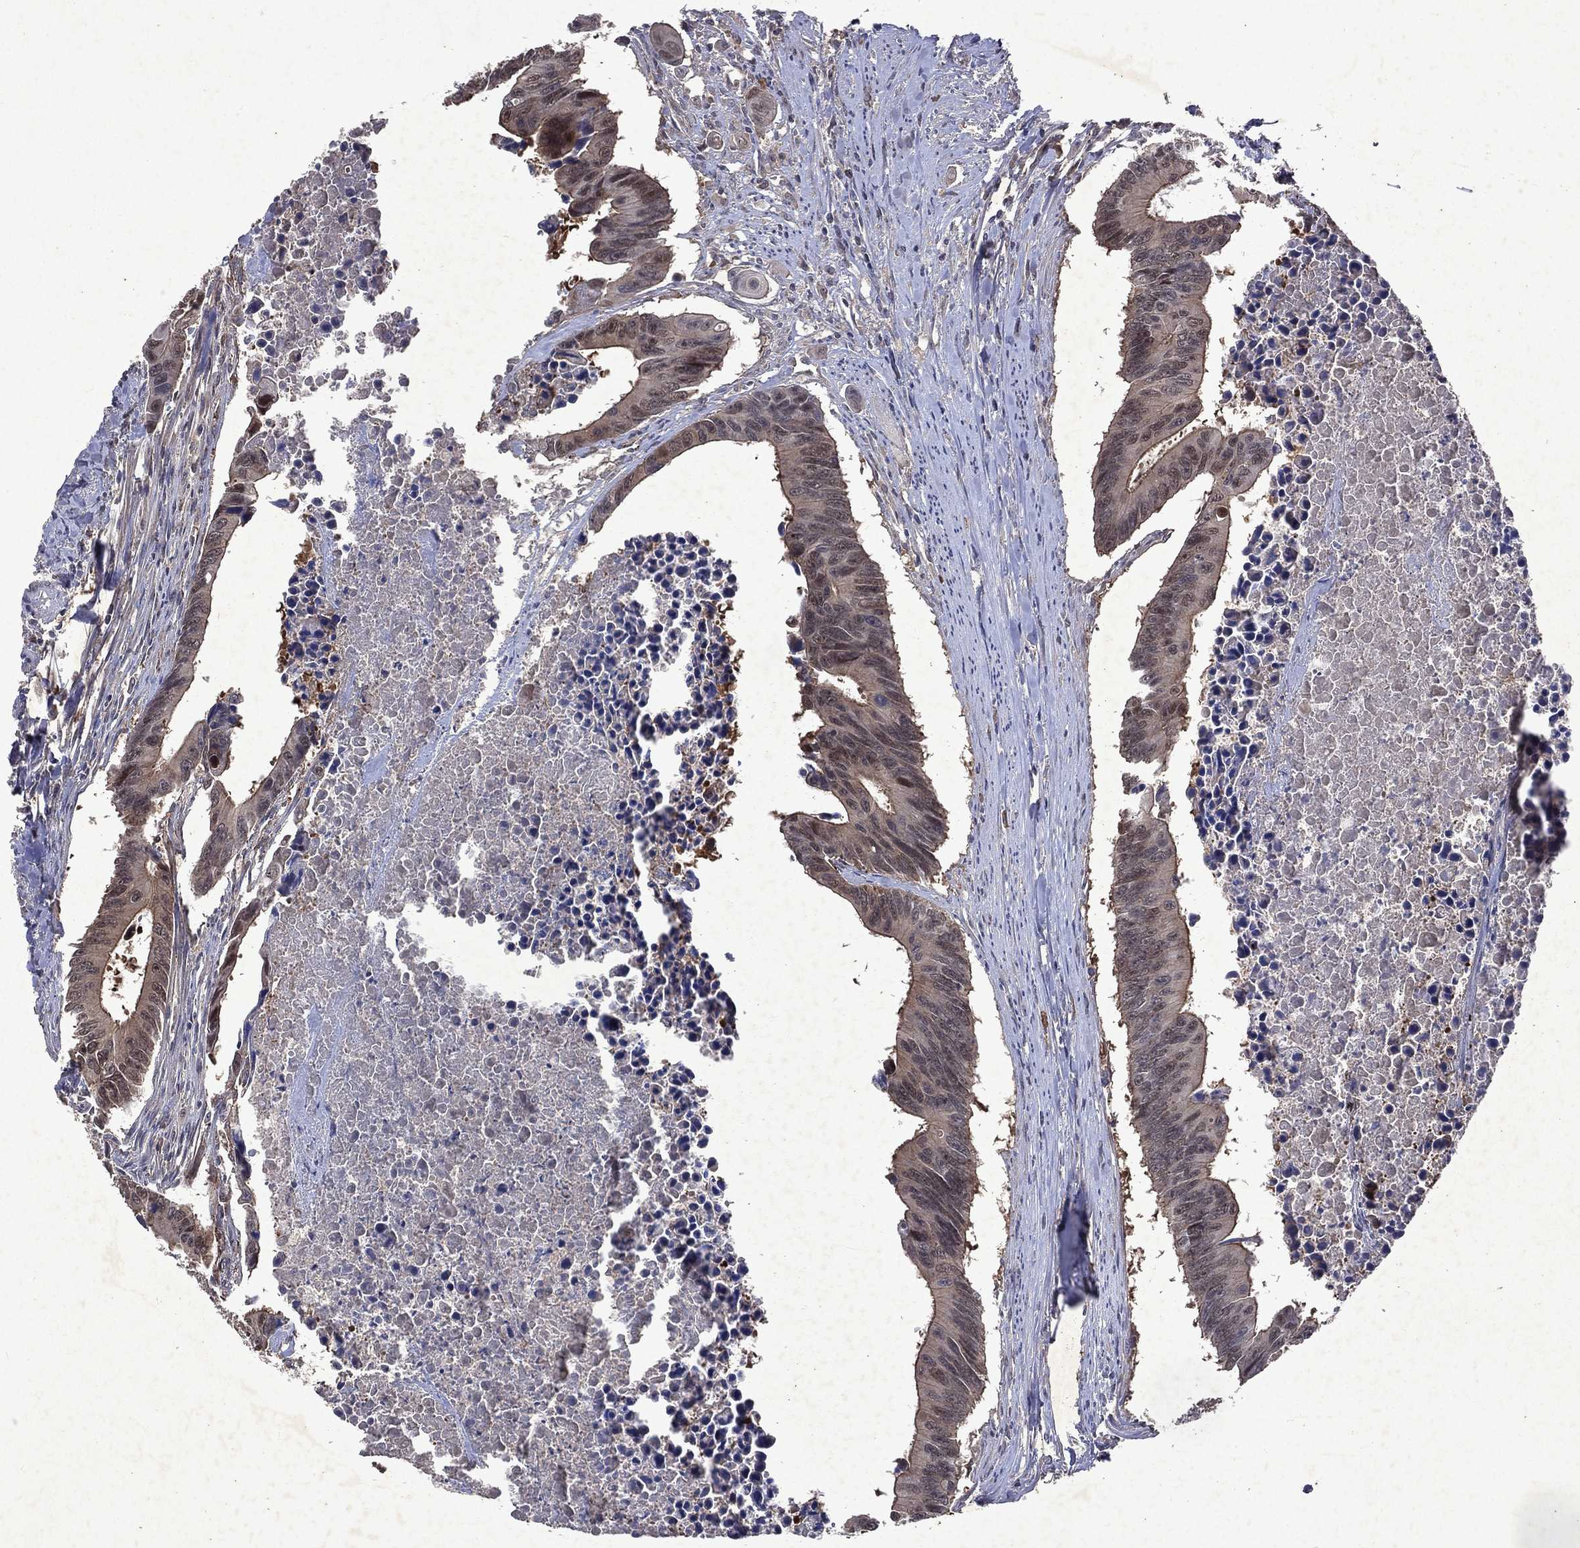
{"staining": {"intensity": "moderate", "quantity": "<25%", "location": "cytoplasmic/membranous"}, "tissue": "colorectal cancer", "cell_type": "Tumor cells", "image_type": "cancer", "snomed": [{"axis": "morphology", "description": "Adenocarcinoma, NOS"}, {"axis": "topography", "description": "Colon"}], "caption": "Adenocarcinoma (colorectal) tissue reveals moderate cytoplasmic/membranous positivity in about <25% of tumor cells", "gene": "MTAP", "patient": {"sex": "female", "age": 87}}